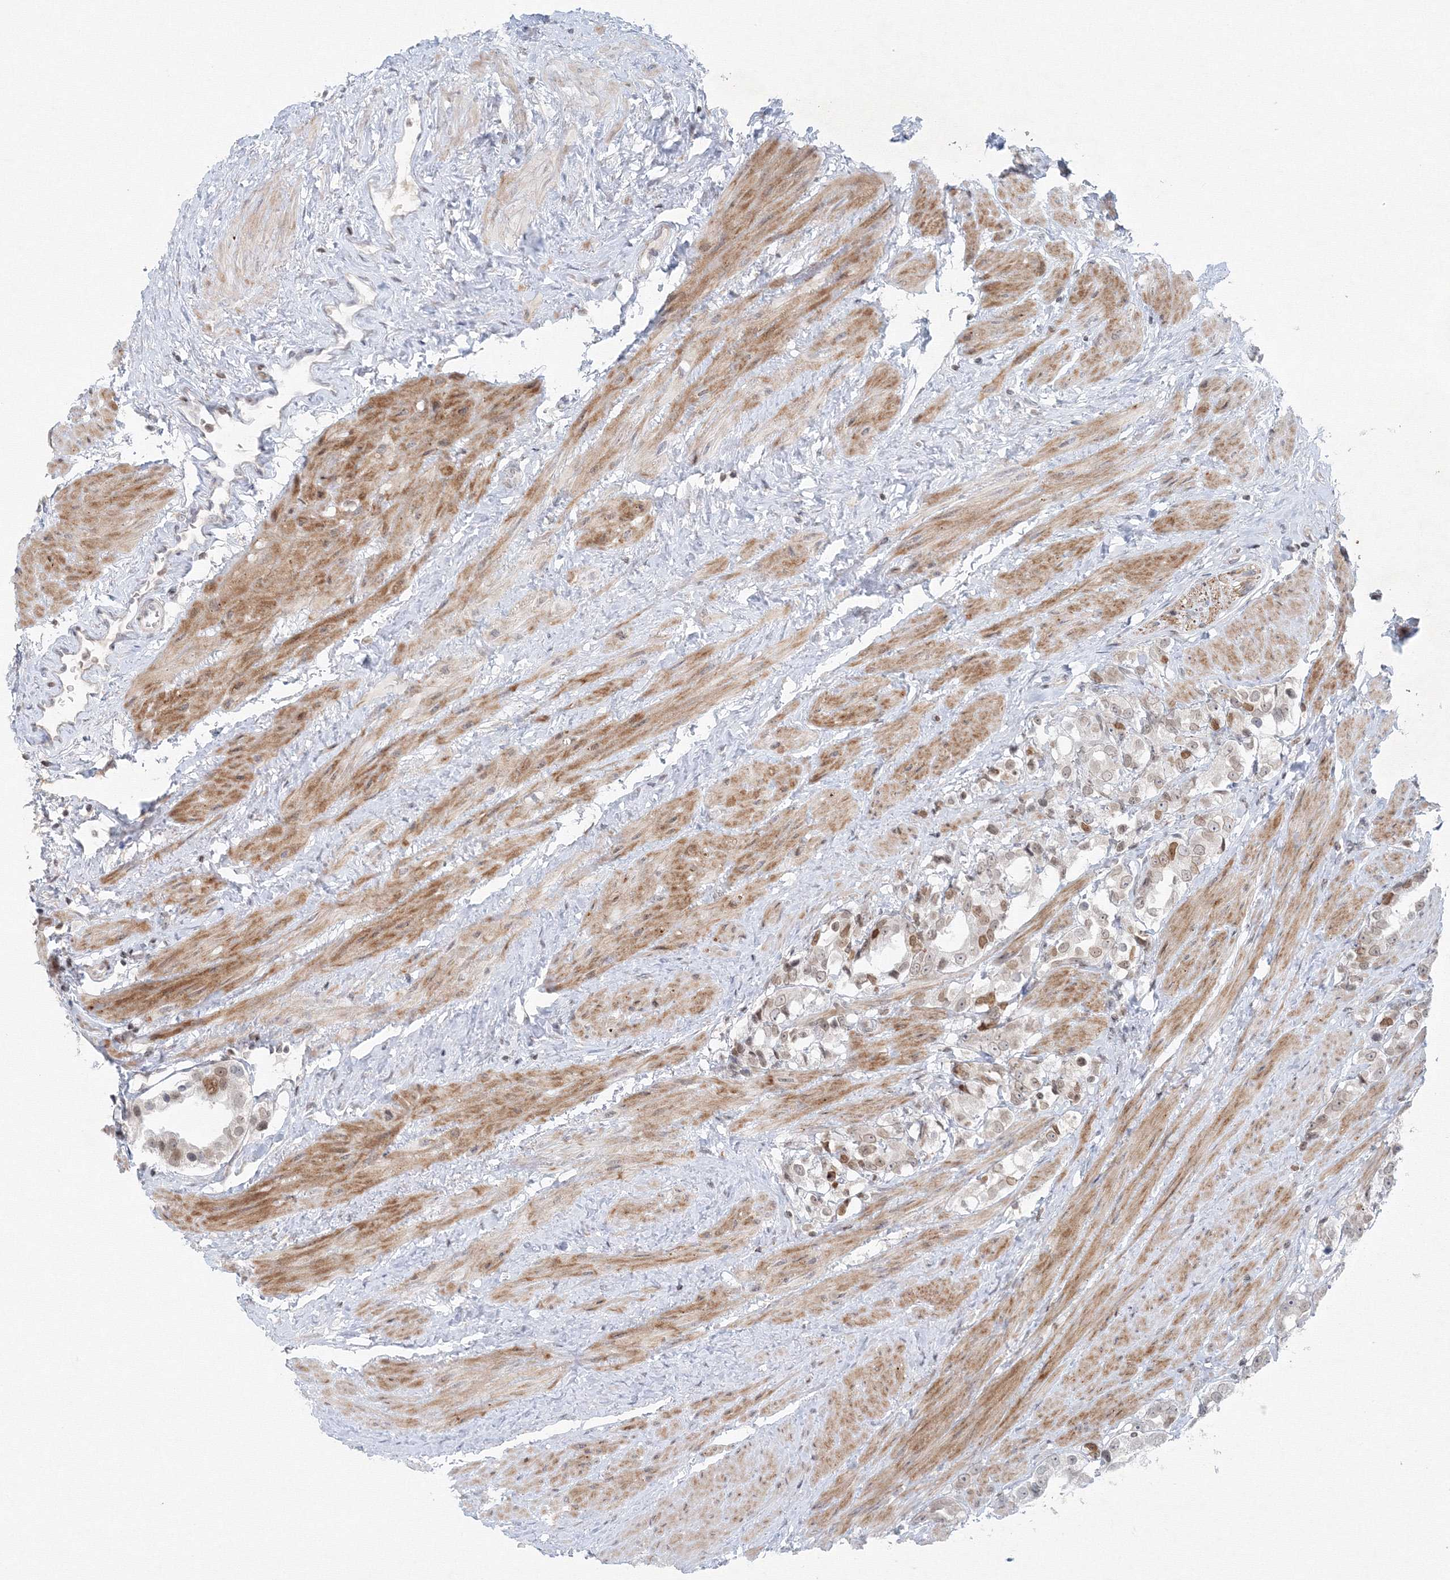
{"staining": {"intensity": "weak", "quantity": "<25%", "location": "nuclear"}, "tissue": "prostate cancer", "cell_type": "Tumor cells", "image_type": "cancer", "snomed": [{"axis": "morphology", "description": "Adenocarcinoma, NOS"}, {"axis": "topography", "description": "Prostate"}], "caption": "DAB (3,3'-diaminobenzidine) immunohistochemical staining of adenocarcinoma (prostate) reveals no significant positivity in tumor cells.", "gene": "KIF4A", "patient": {"sex": "male", "age": 79}}